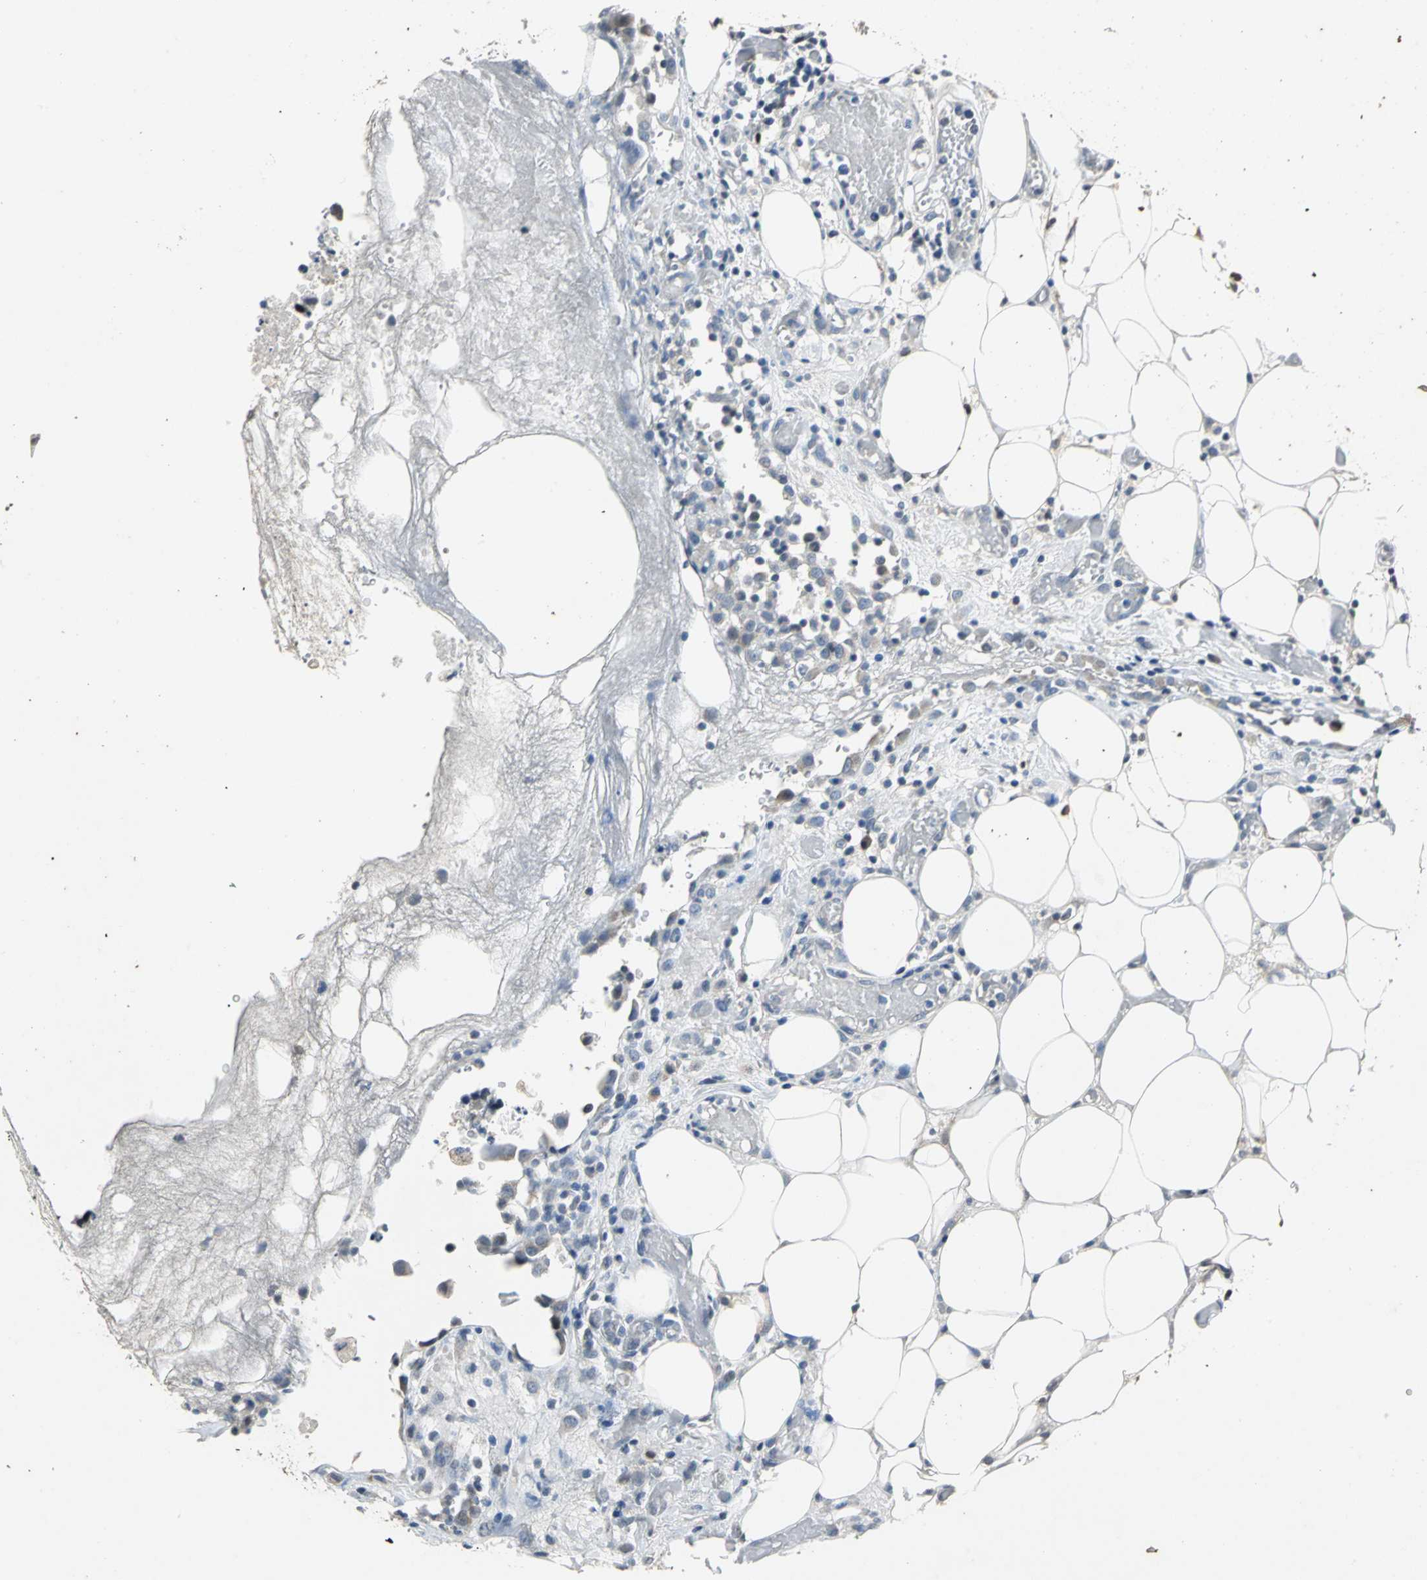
{"staining": {"intensity": "weak", "quantity": "25%-75%", "location": "cytoplasmic/membranous"}, "tissue": "colorectal cancer", "cell_type": "Tumor cells", "image_type": "cancer", "snomed": [{"axis": "morphology", "description": "Adenocarcinoma, NOS"}, {"axis": "topography", "description": "Colon"}], "caption": "This histopathology image exhibits adenocarcinoma (colorectal) stained with immunohistochemistry (IHC) to label a protein in brown. The cytoplasmic/membranous of tumor cells show weak positivity for the protein. Nuclei are counter-stained blue.", "gene": "JADE3", "patient": {"sex": "female", "age": 86}}